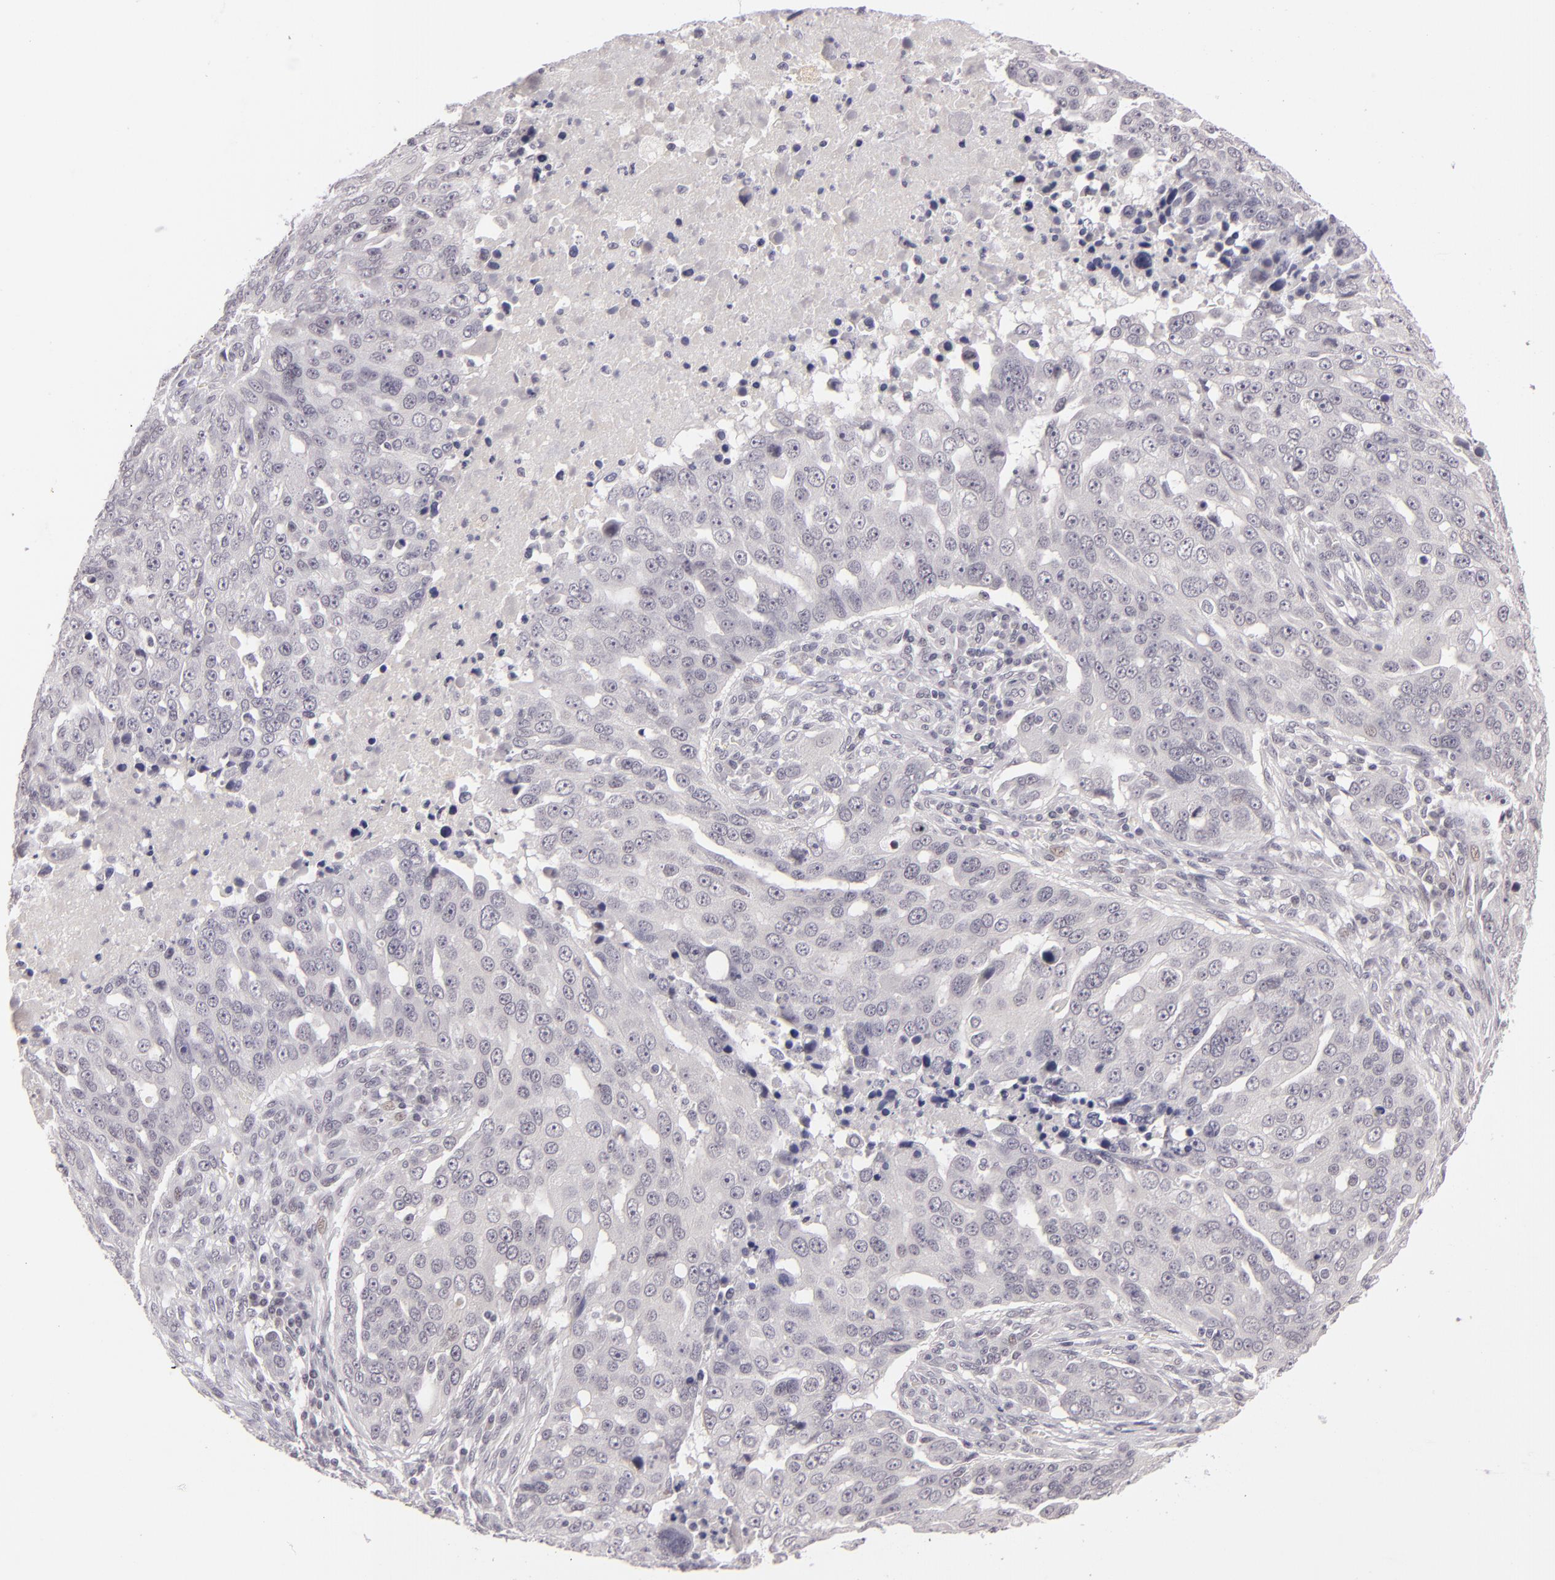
{"staining": {"intensity": "negative", "quantity": "none", "location": "none"}, "tissue": "ovarian cancer", "cell_type": "Tumor cells", "image_type": "cancer", "snomed": [{"axis": "morphology", "description": "Carcinoma, endometroid"}, {"axis": "topography", "description": "Ovary"}], "caption": "Immunohistochemistry (IHC) of human ovarian cancer demonstrates no staining in tumor cells.", "gene": "ZNF205", "patient": {"sex": "female", "age": 75}}